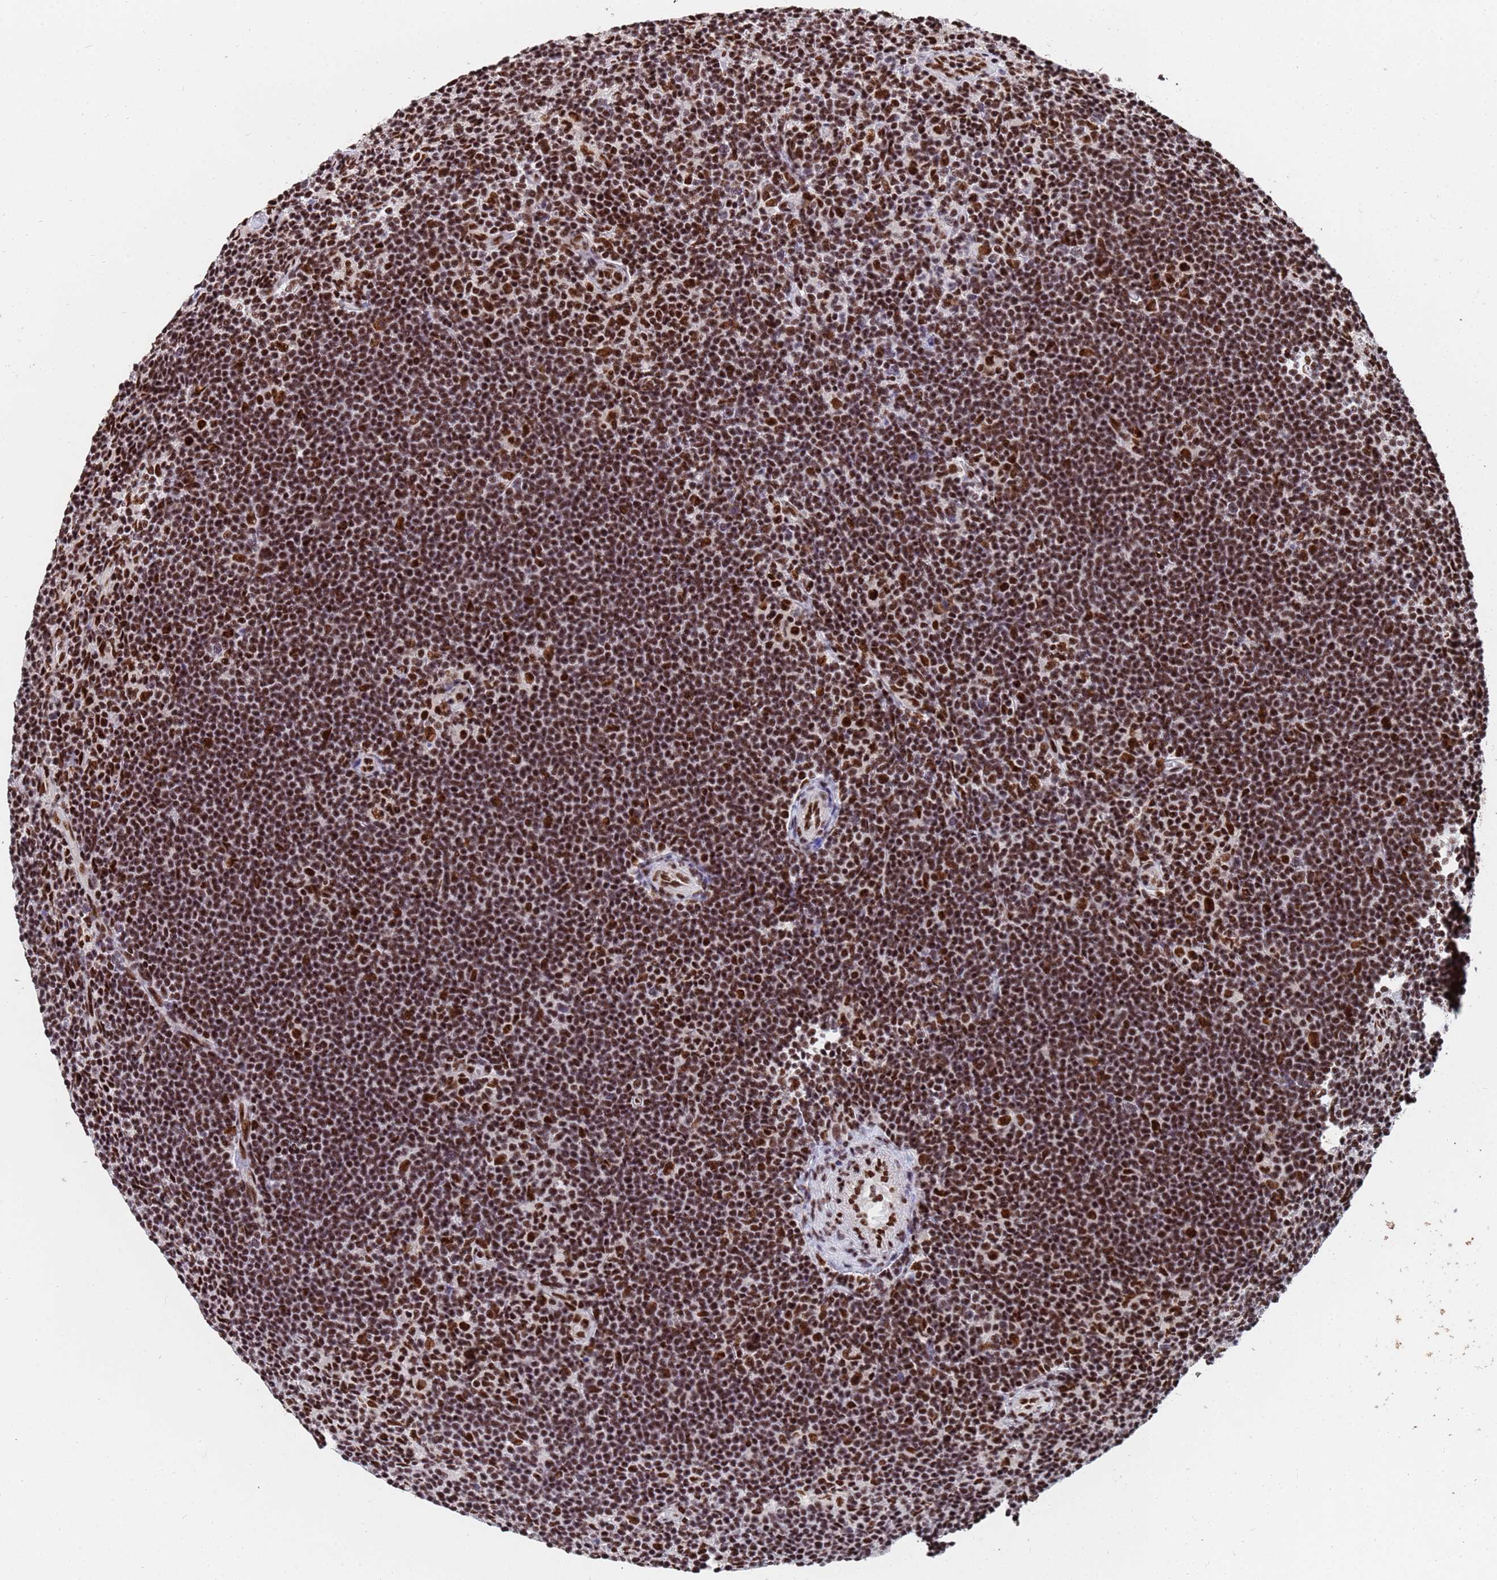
{"staining": {"intensity": "strong", "quantity": ">75%", "location": "nuclear"}, "tissue": "lymphoma", "cell_type": "Tumor cells", "image_type": "cancer", "snomed": [{"axis": "morphology", "description": "Hodgkin's disease, NOS"}, {"axis": "topography", "description": "Lymph node"}], "caption": "A high-resolution histopathology image shows IHC staining of lymphoma, which reveals strong nuclear expression in about >75% of tumor cells. (DAB (3,3'-diaminobenzidine) IHC, brown staining for protein, blue staining for nuclei).", "gene": "SF3B2", "patient": {"sex": "female", "age": 57}}